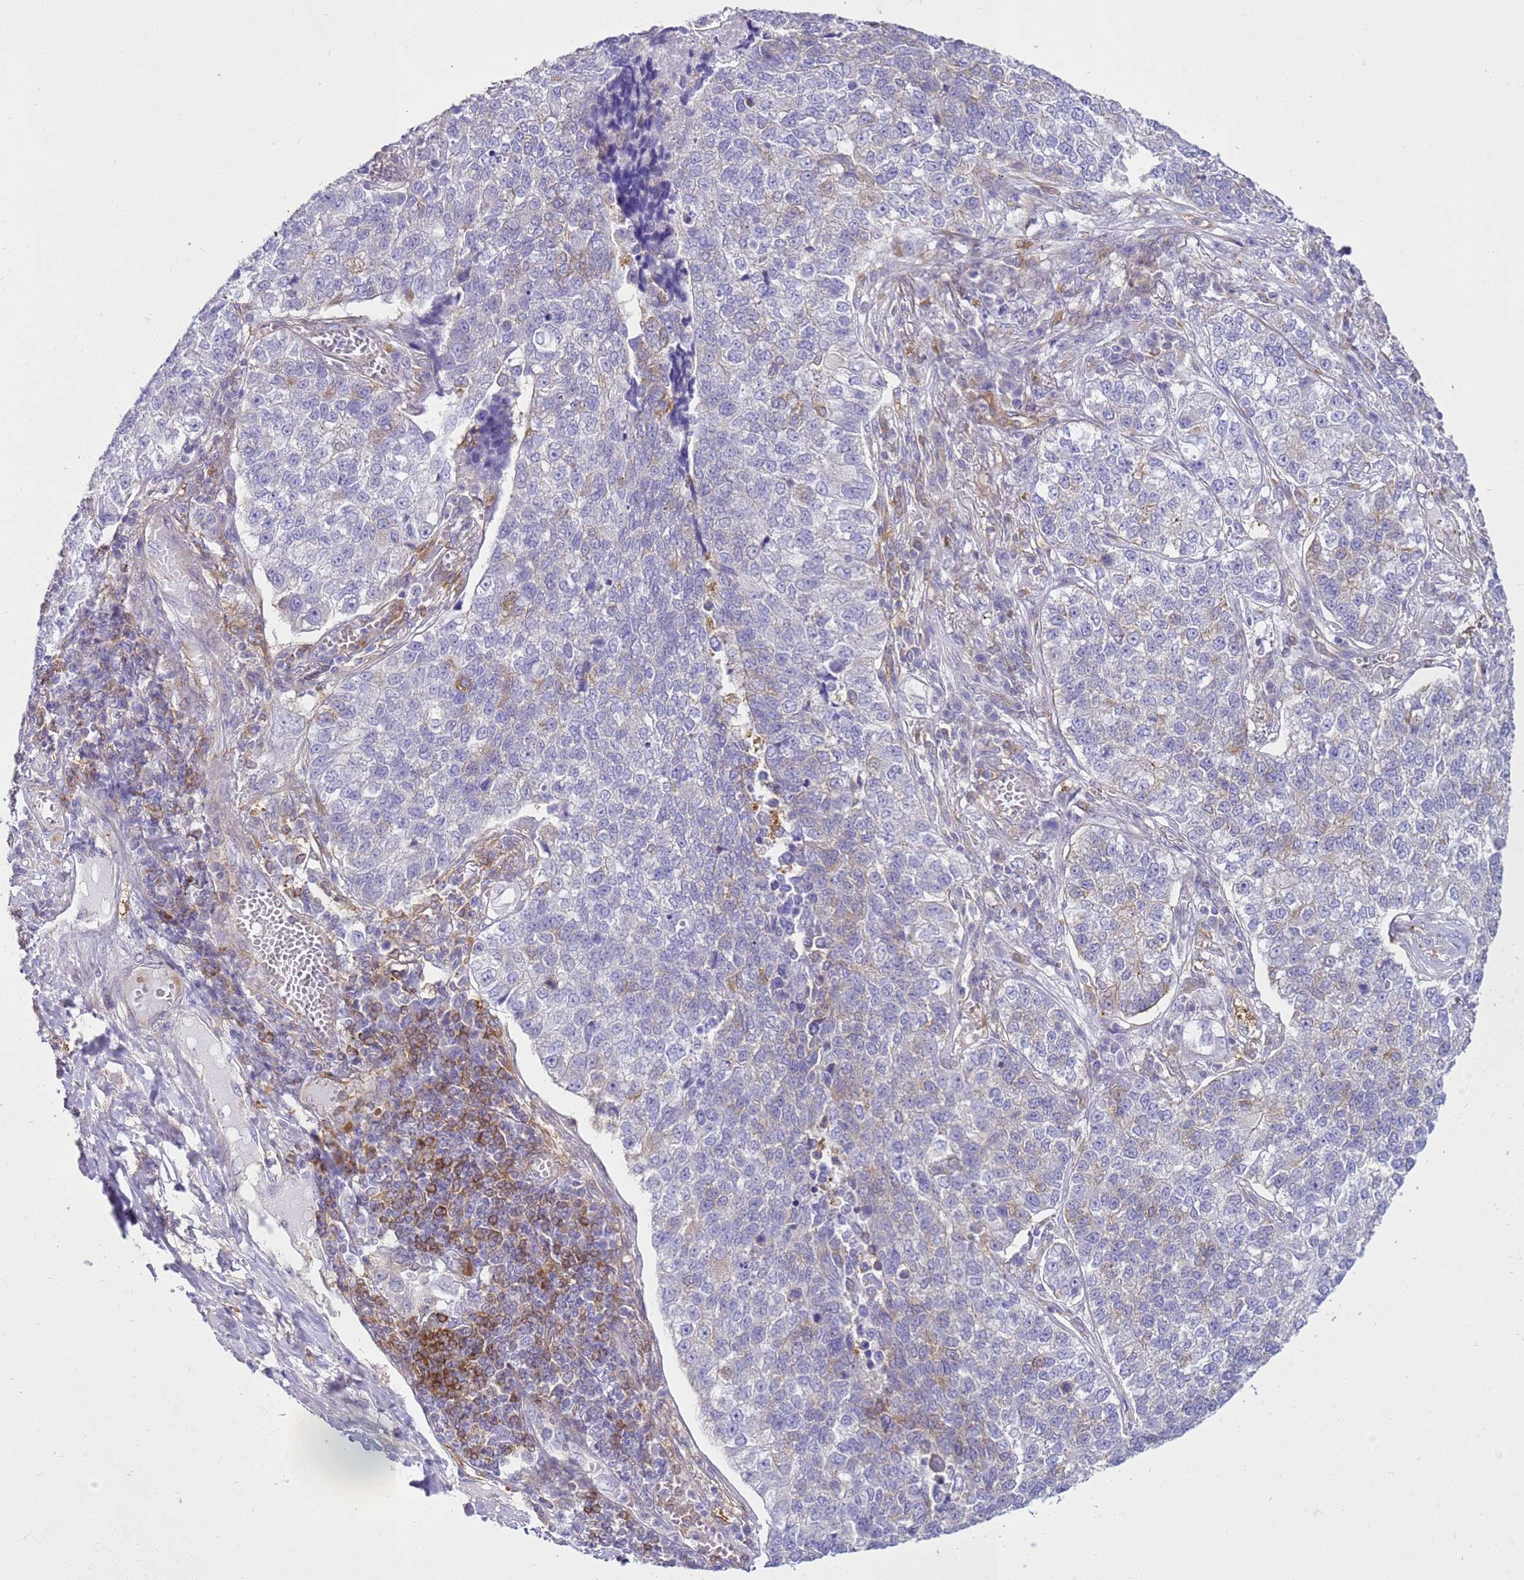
{"staining": {"intensity": "weak", "quantity": "<25%", "location": "cytoplasmic/membranous"}, "tissue": "lung cancer", "cell_type": "Tumor cells", "image_type": "cancer", "snomed": [{"axis": "morphology", "description": "Adenocarcinoma, NOS"}, {"axis": "topography", "description": "Lung"}], "caption": "This is an immunohistochemistry (IHC) image of human lung cancer (adenocarcinoma). There is no positivity in tumor cells.", "gene": "SNX21", "patient": {"sex": "male", "age": 49}}